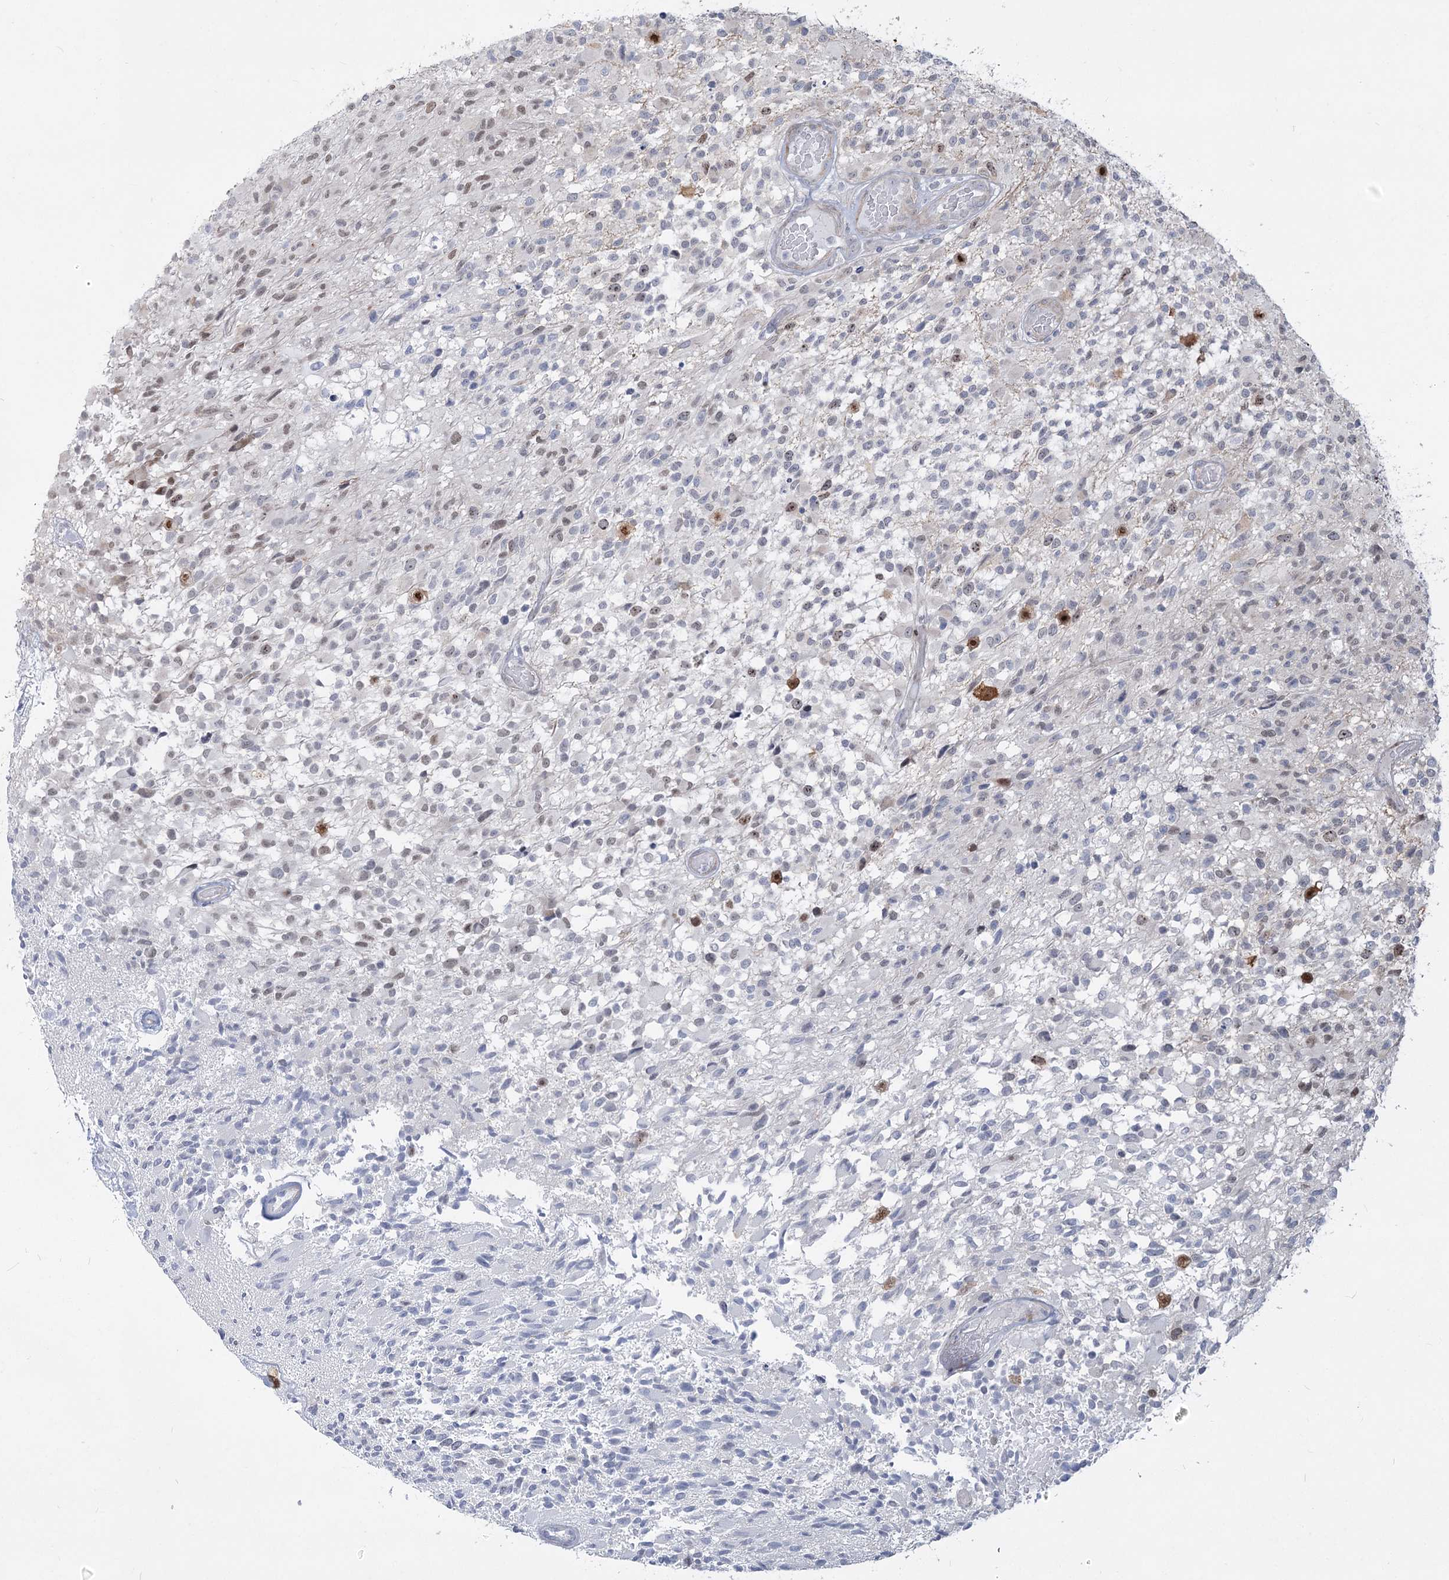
{"staining": {"intensity": "moderate", "quantity": "<25%", "location": "nuclear"}, "tissue": "glioma", "cell_type": "Tumor cells", "image_type": "cancer", "snomed": [{"axis": "morphology", "description": "Glioma, malignant, High grade"}, {"axis": "morphology", "description": "Glioblastoma, NOS"}, {"axis": "topography", "description": "Brain"}], "caption": "Glioblastoma tissue exhibits moderate nuclear positivity in about <25% of tumor cells", "gene": "ABITRAM", "patient": {"sex": "male", "age": 60}}